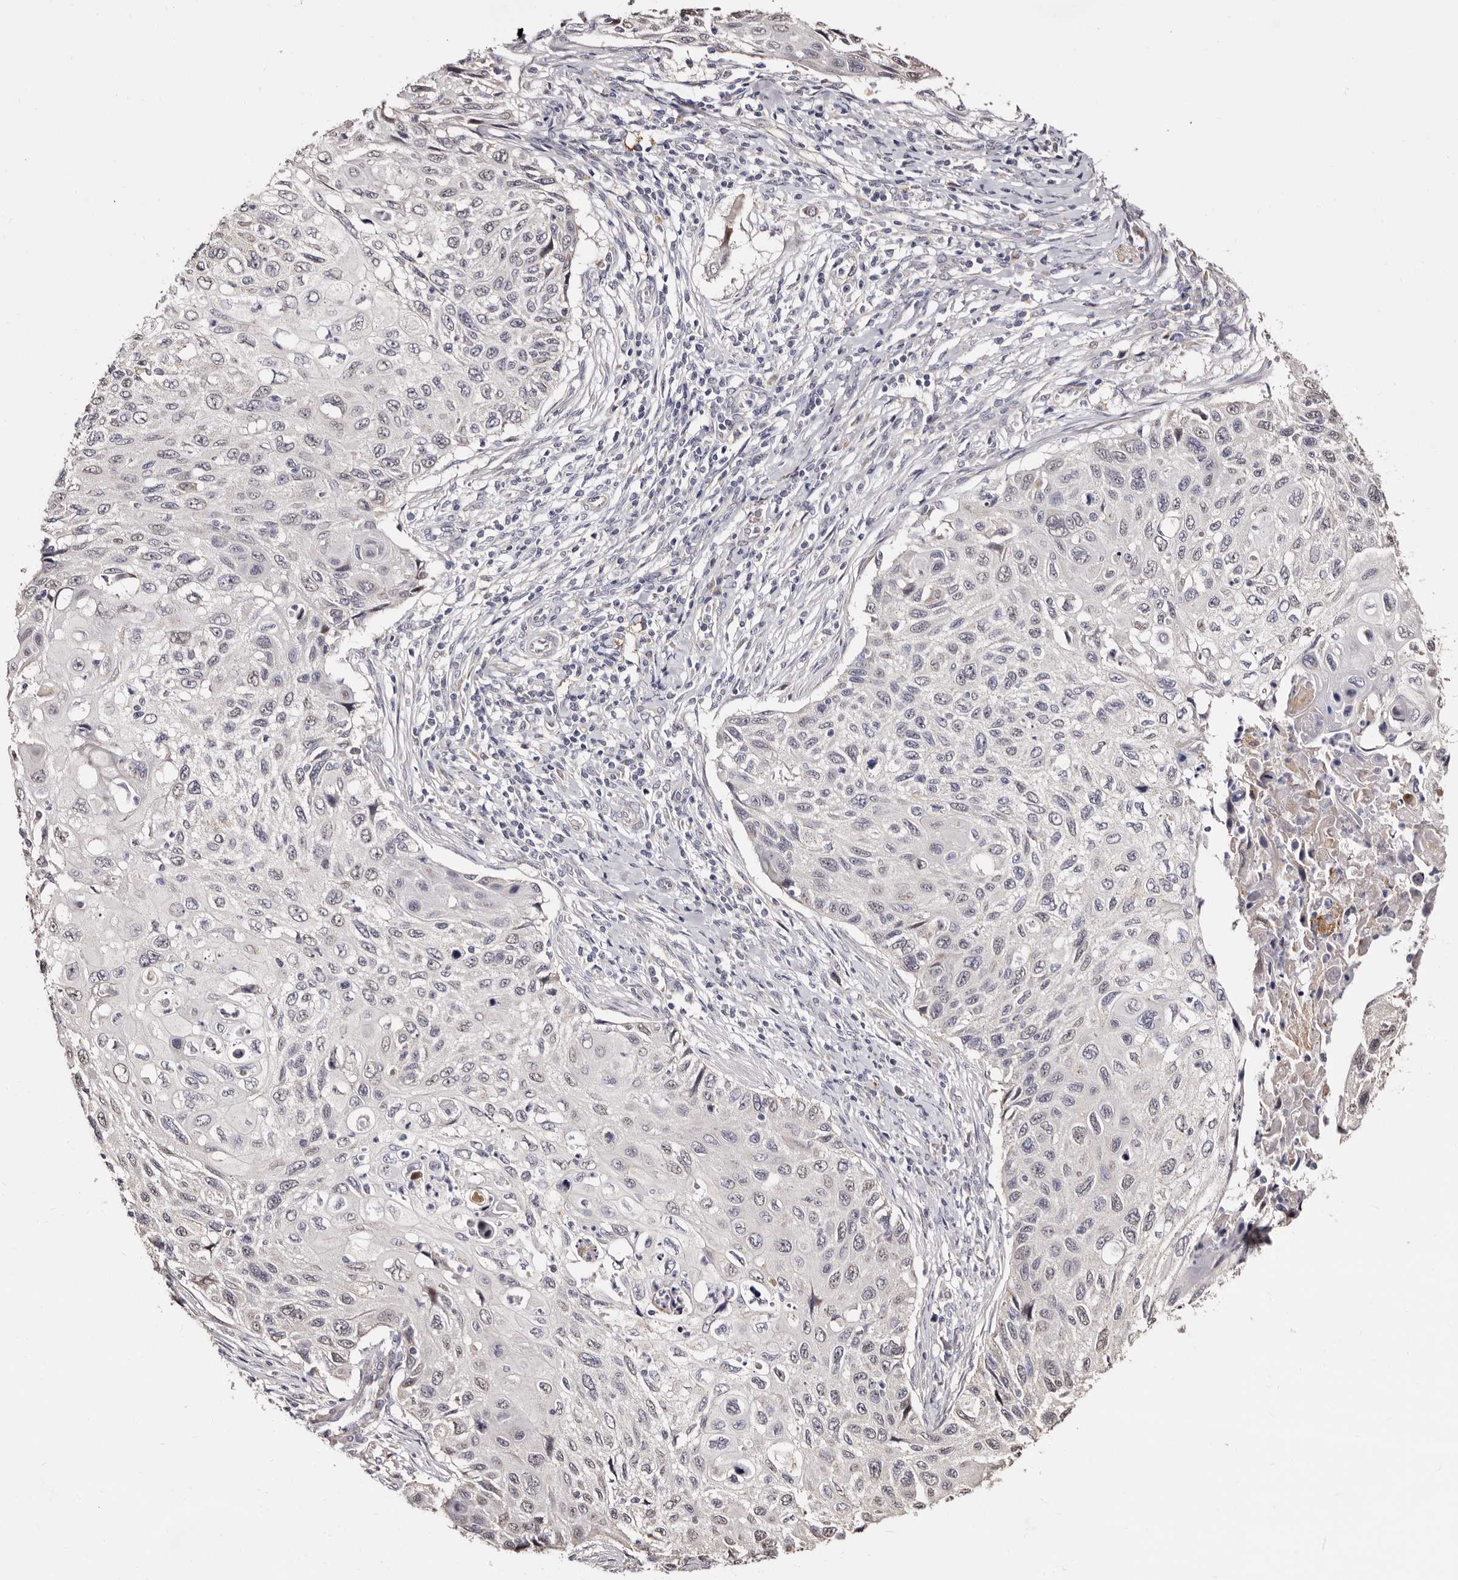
{"staining": {"intensity": "negative", "quantity": "none", "location": "none"}, "tissue": "cervical cancer", "cell_type": "Tumor cells", "image_type": "cancer", "snomed": [{"axis": "morphology", "description": "Squamous cell carcinoma, NOS"}, {"axis": "topography", "description": "Cervix"}], "caption": "High magnification brightfield microscopy of squamous cell carcinoma (cervical) stained with DAB (3,3'-diaminobenzidine) (brown) and counterstained with hematoxylin (blue): tumor cells show no significant positivity.", "gene": "PTAFR", "patient": {"sex": "female", "age": 70}}